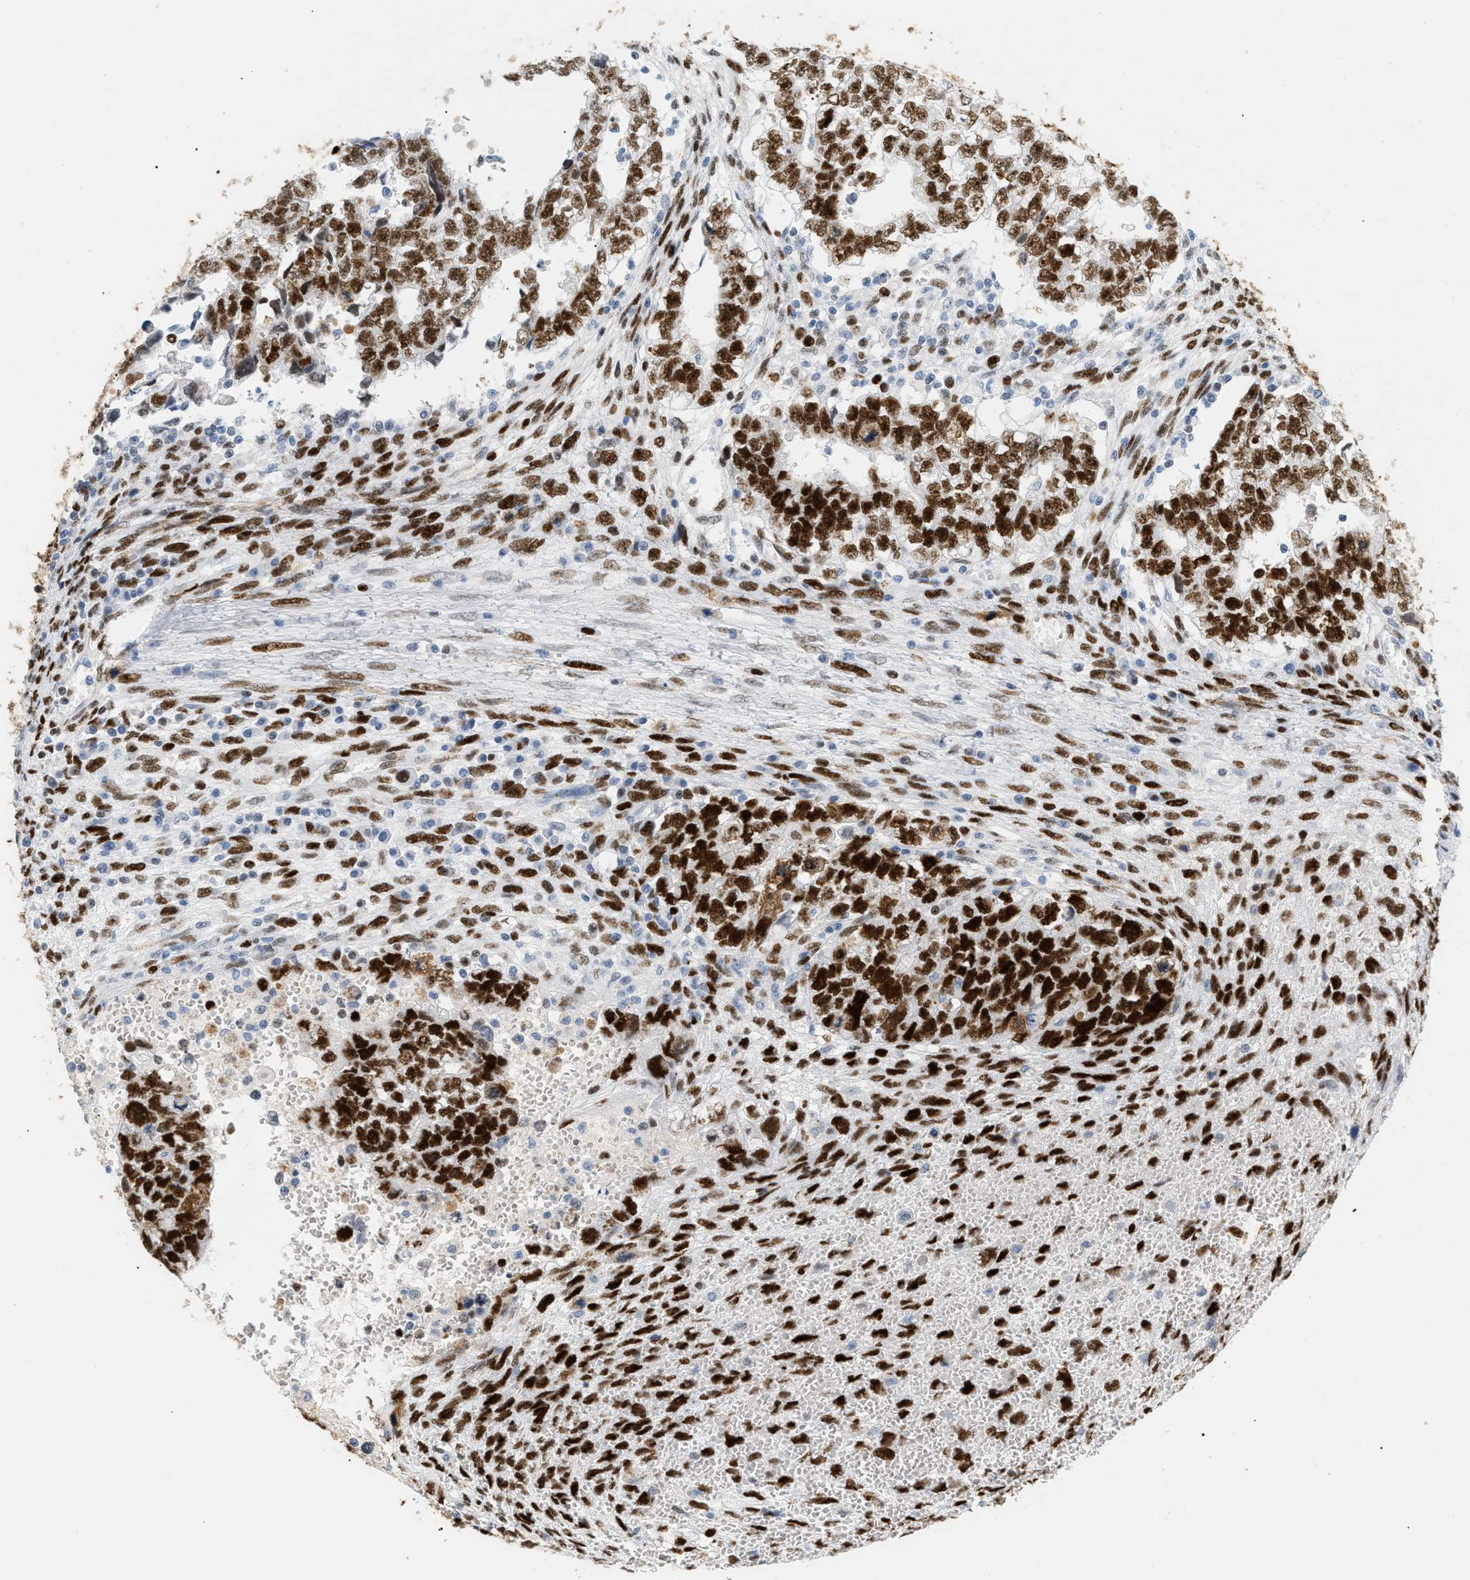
{"staining": {"intensity": "strong", "quantity": ">75%", "location": "nuclear"}, "tissue": "testis cancer", "cell_type": "Tumor cells", "image_type": "cancer", "snomed": [{"axis": "morphology", "description": "Seminoma, NOS"}, {"axis": "morphology", "description": "Carcinoma, Embryonal, NOS"}, {"axis": "topography", "description": "Testis"}], "caption": "Immunohistochemical staining of human testis embryonal carcinoma demonstrates high levels of strong nuclear positivity in approximately >75% of tumor cells.", "gene": "MCM7", "patient": {"sex": "male", "age": 38}}